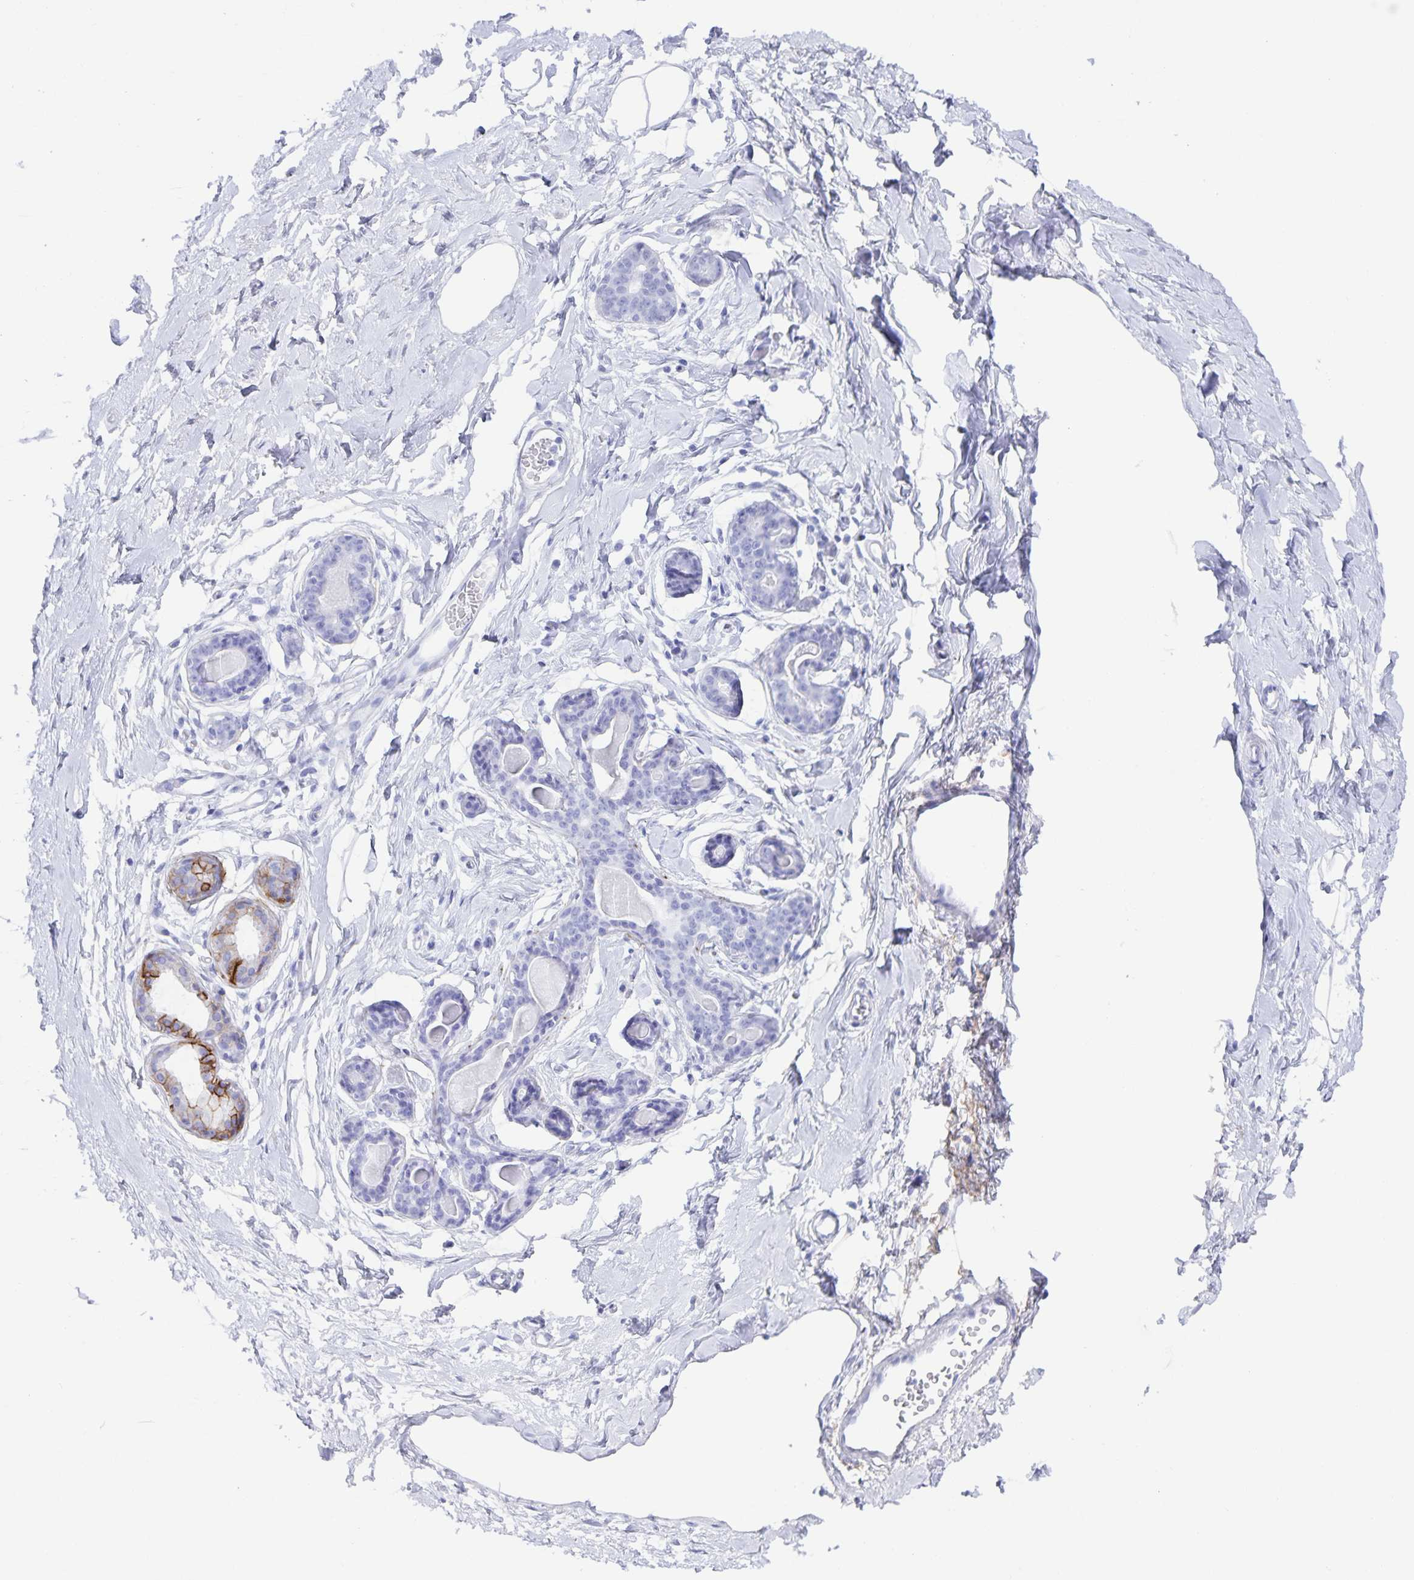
{"staining": {"intensity": "negative", "quantity": "none", "location": "none"}, "tissue": "breast", "cell_type": "Adipocytes", "image_type": "normal", "snomed": [{"axis": "morphology", "description": "Normal tissue, NOS"}, {"axis": "topography", "description": "Breast"}], "caption": "Immunohistochemistry (IHC) micrograph of normal breast stained for a protein (brown), which demonstrates no expression in adipocytes.", "gene": "AQP4", "patient": {"sex": "female", "age": 45}}